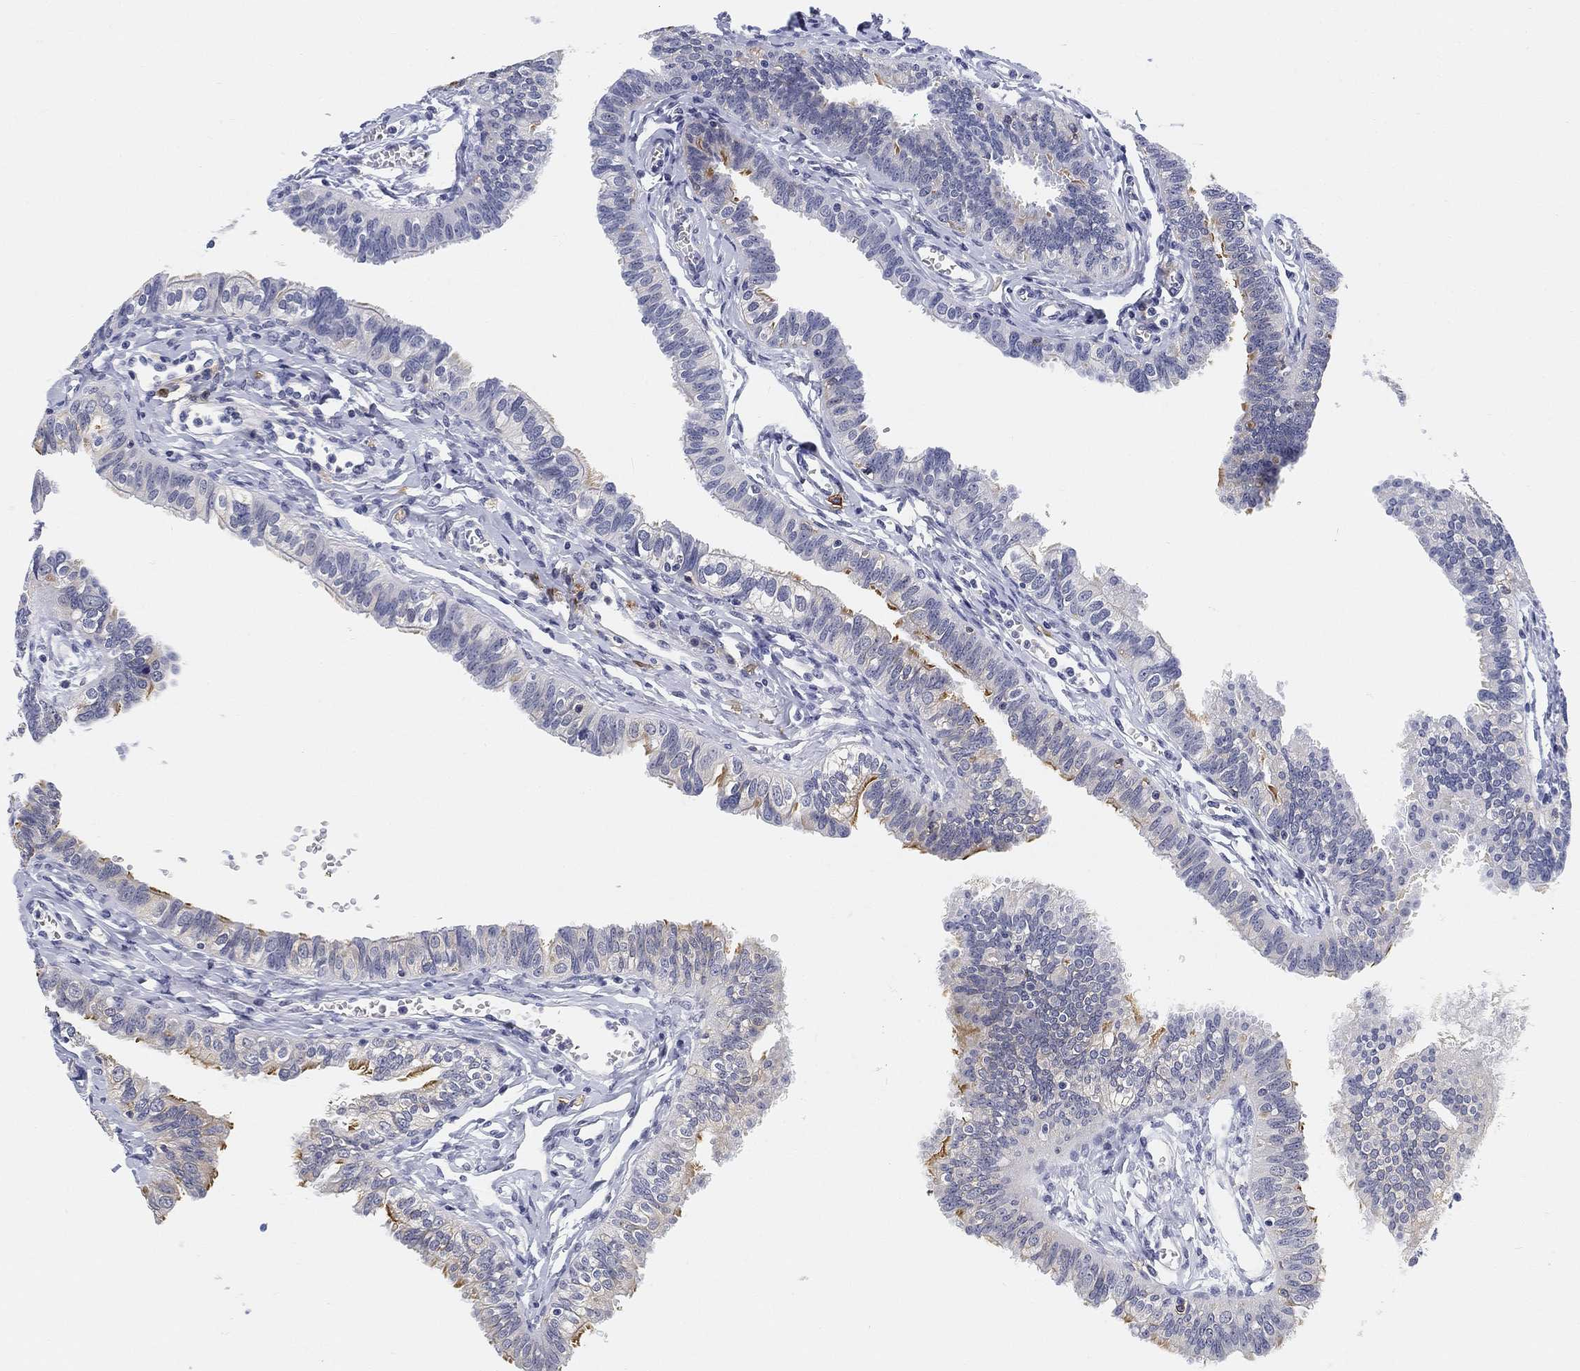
{"staining": {"intensity": "strong", "quantity": "<25%", "location": "cytoplasmic/membranous"}, "tissue": "fallopian tube", "cell_type": "Glandular cells", "image_type": "normal", "snomed": [{"axis": "morphology", "description": "Normal tissue, NOS"}, {"axis": "topography", "description": "Fallopian tube"}], "caption": "Fallopian tube stained with immunohistochemistry reveals strong cytoplasmic/membranous staining in about <25% of glandular cells.", "gene": "SLC2A5", "patient": {"sex": "female", "age": 54}}